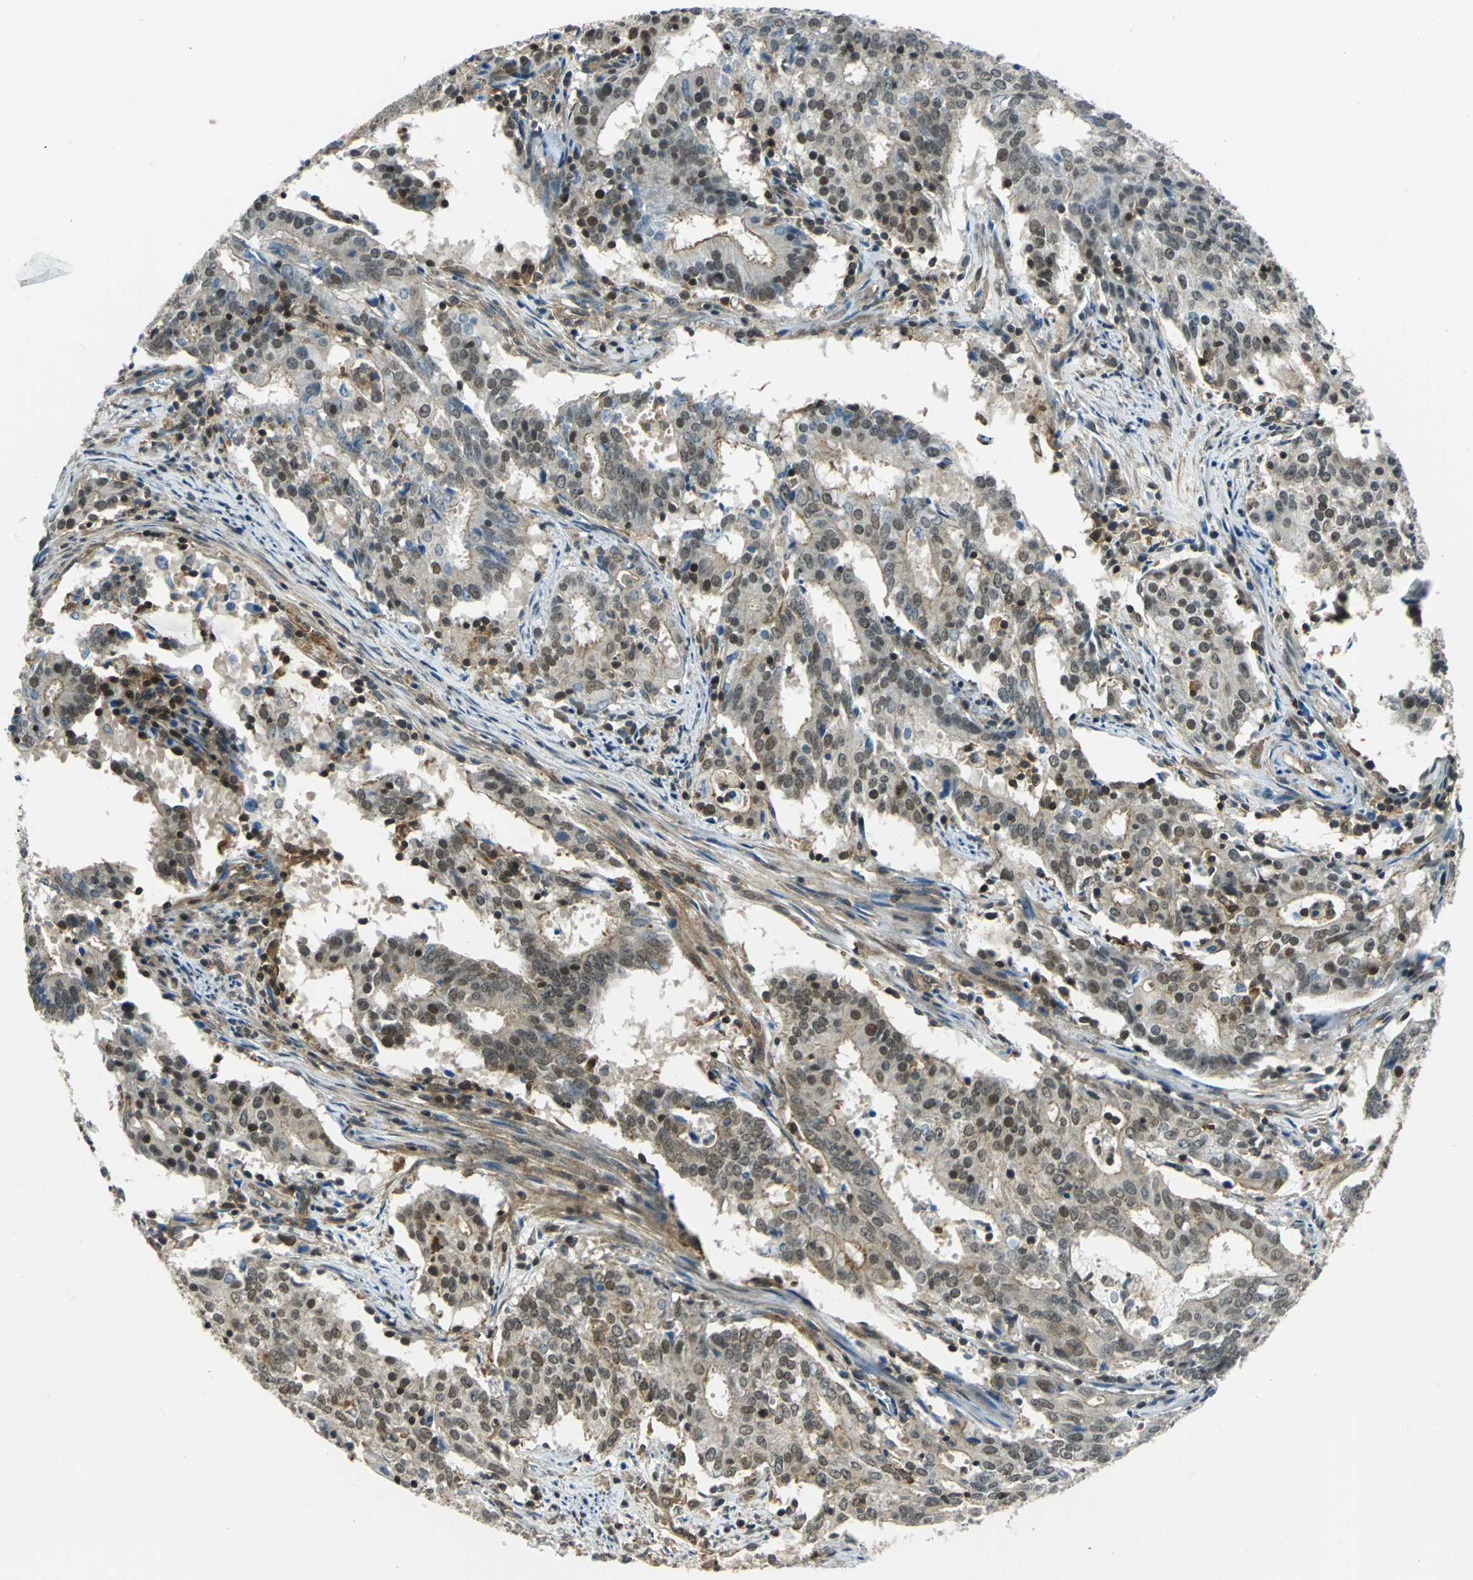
{"staining": {"intensity": "moderate", "quantity": "25%-75%", "location": "cytoplasmic/membranous,nuclear"}, "tissue": "cervical cancer", "cell_type": "Tumor cells", "image_type": "cancer", "snomed": [{"axis": "morphology", "description": "Adenocarcinoma, NOS"}, {"axis": "topography", "description": "Cervix"}], "caption": "A high-resolution micrograph shows immunohistochemistry staining of adenocarcinoma (cervical), which exhibits moderate cytoplasmic/membranous and nuclear positivity in about 25%-75% of tumor cells.", "gene": "ARPC3", "patient": {"sex": "female", "age": 44}}